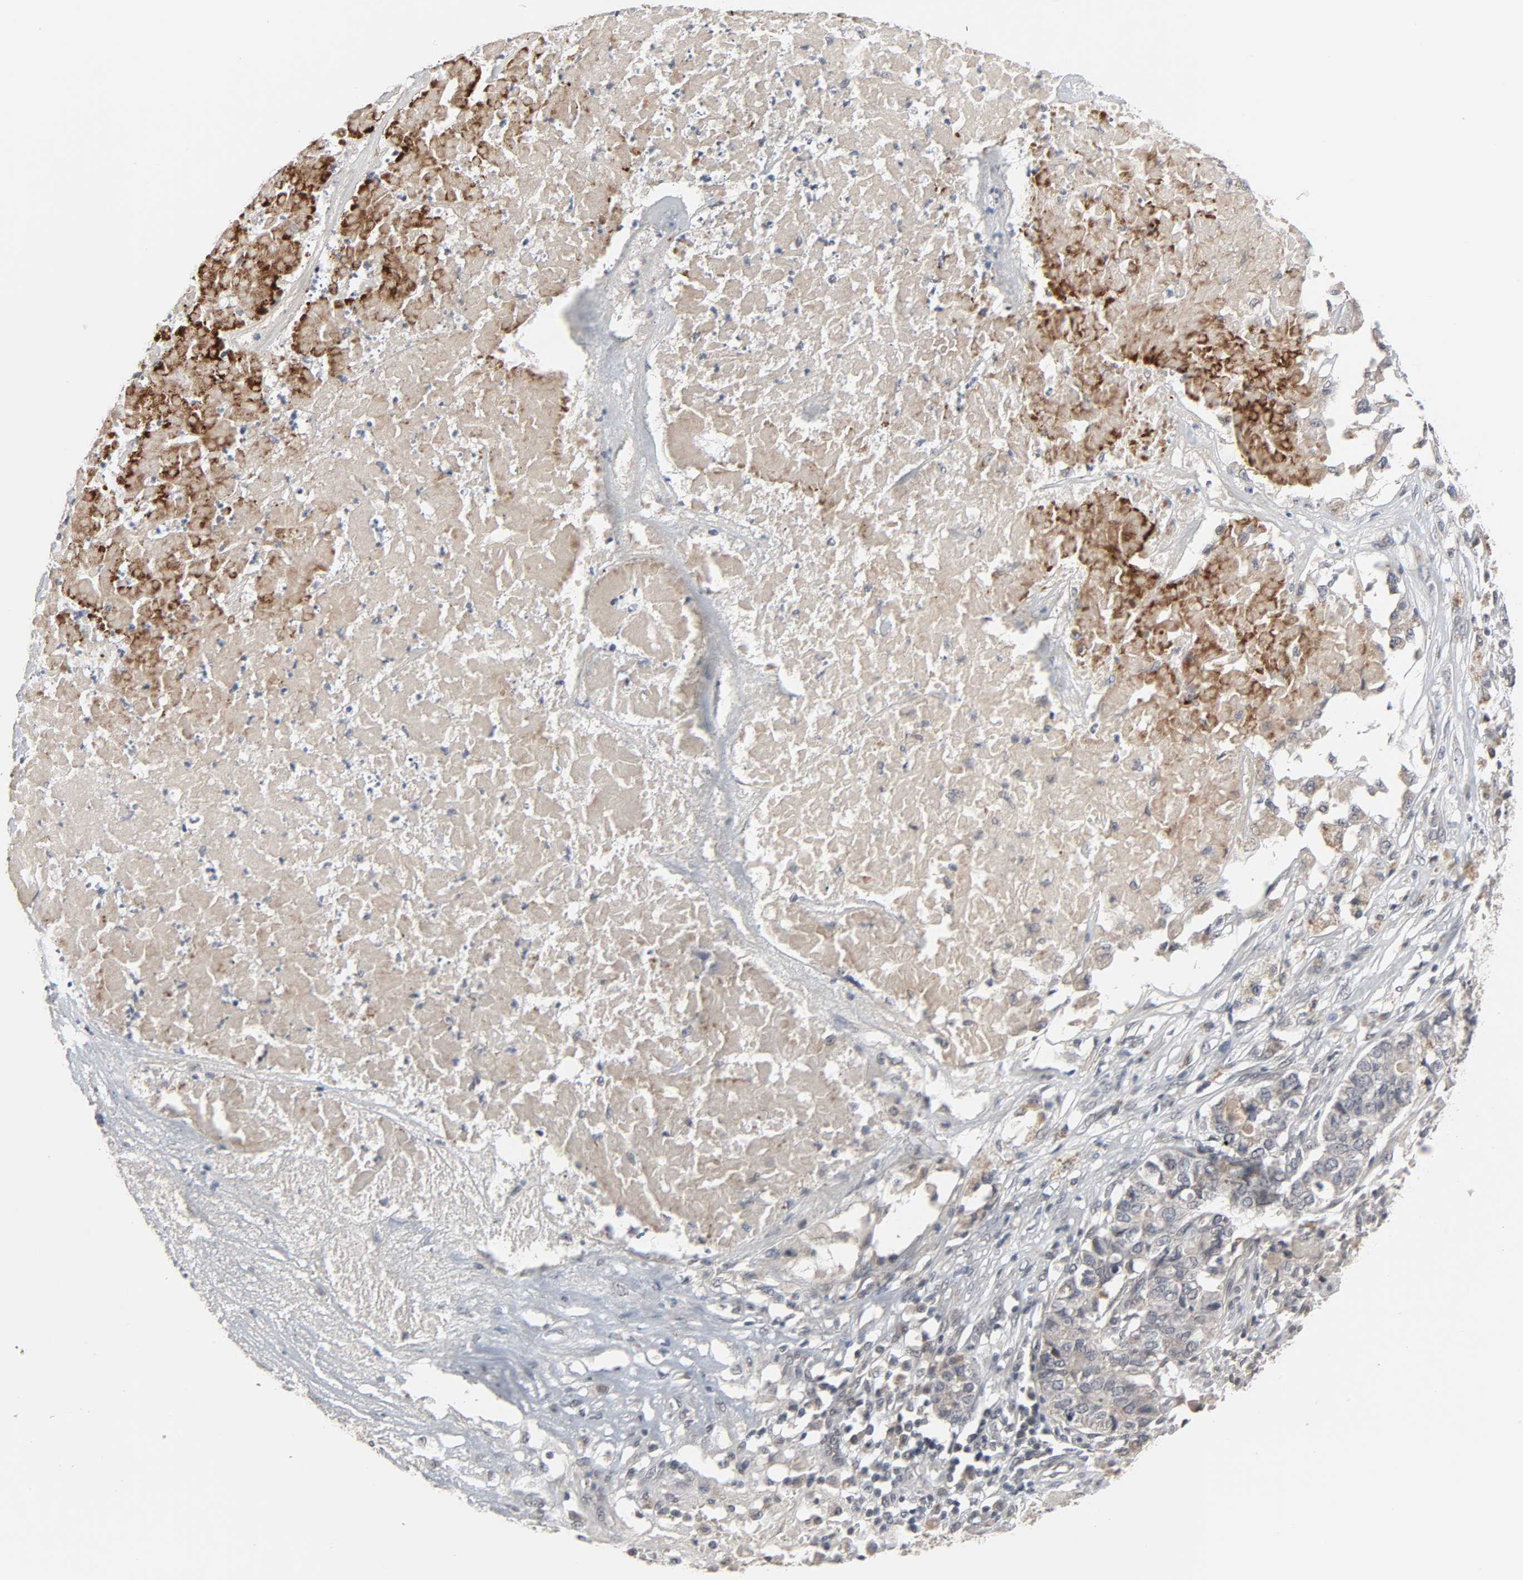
{"staining": {"intensity": "strong", "quantity": "25%-75%", "location": "cytoplasmic/membranous"}, "tissue": "pancreatic cancer", "cell_type": "Tumor cells", "image_type": "cancer", "snomed": [{"axis": "morphology", "description": "Adenocarcinoma, NOS"}, {"axis": "topography", "description": "Pancreas"}], "caption": "Immunohistochemistry of adenocarcinoma (pancreatic) reveals high levels of strong cytoplasmic/membranous staining in approximately 25%-75% of tumor cells. Immunohistochemistry stains the protein of interest in brown and the nuclei are stained blue.", "gene": "MT3", "patient": {"sex": "male", "age": 50}}